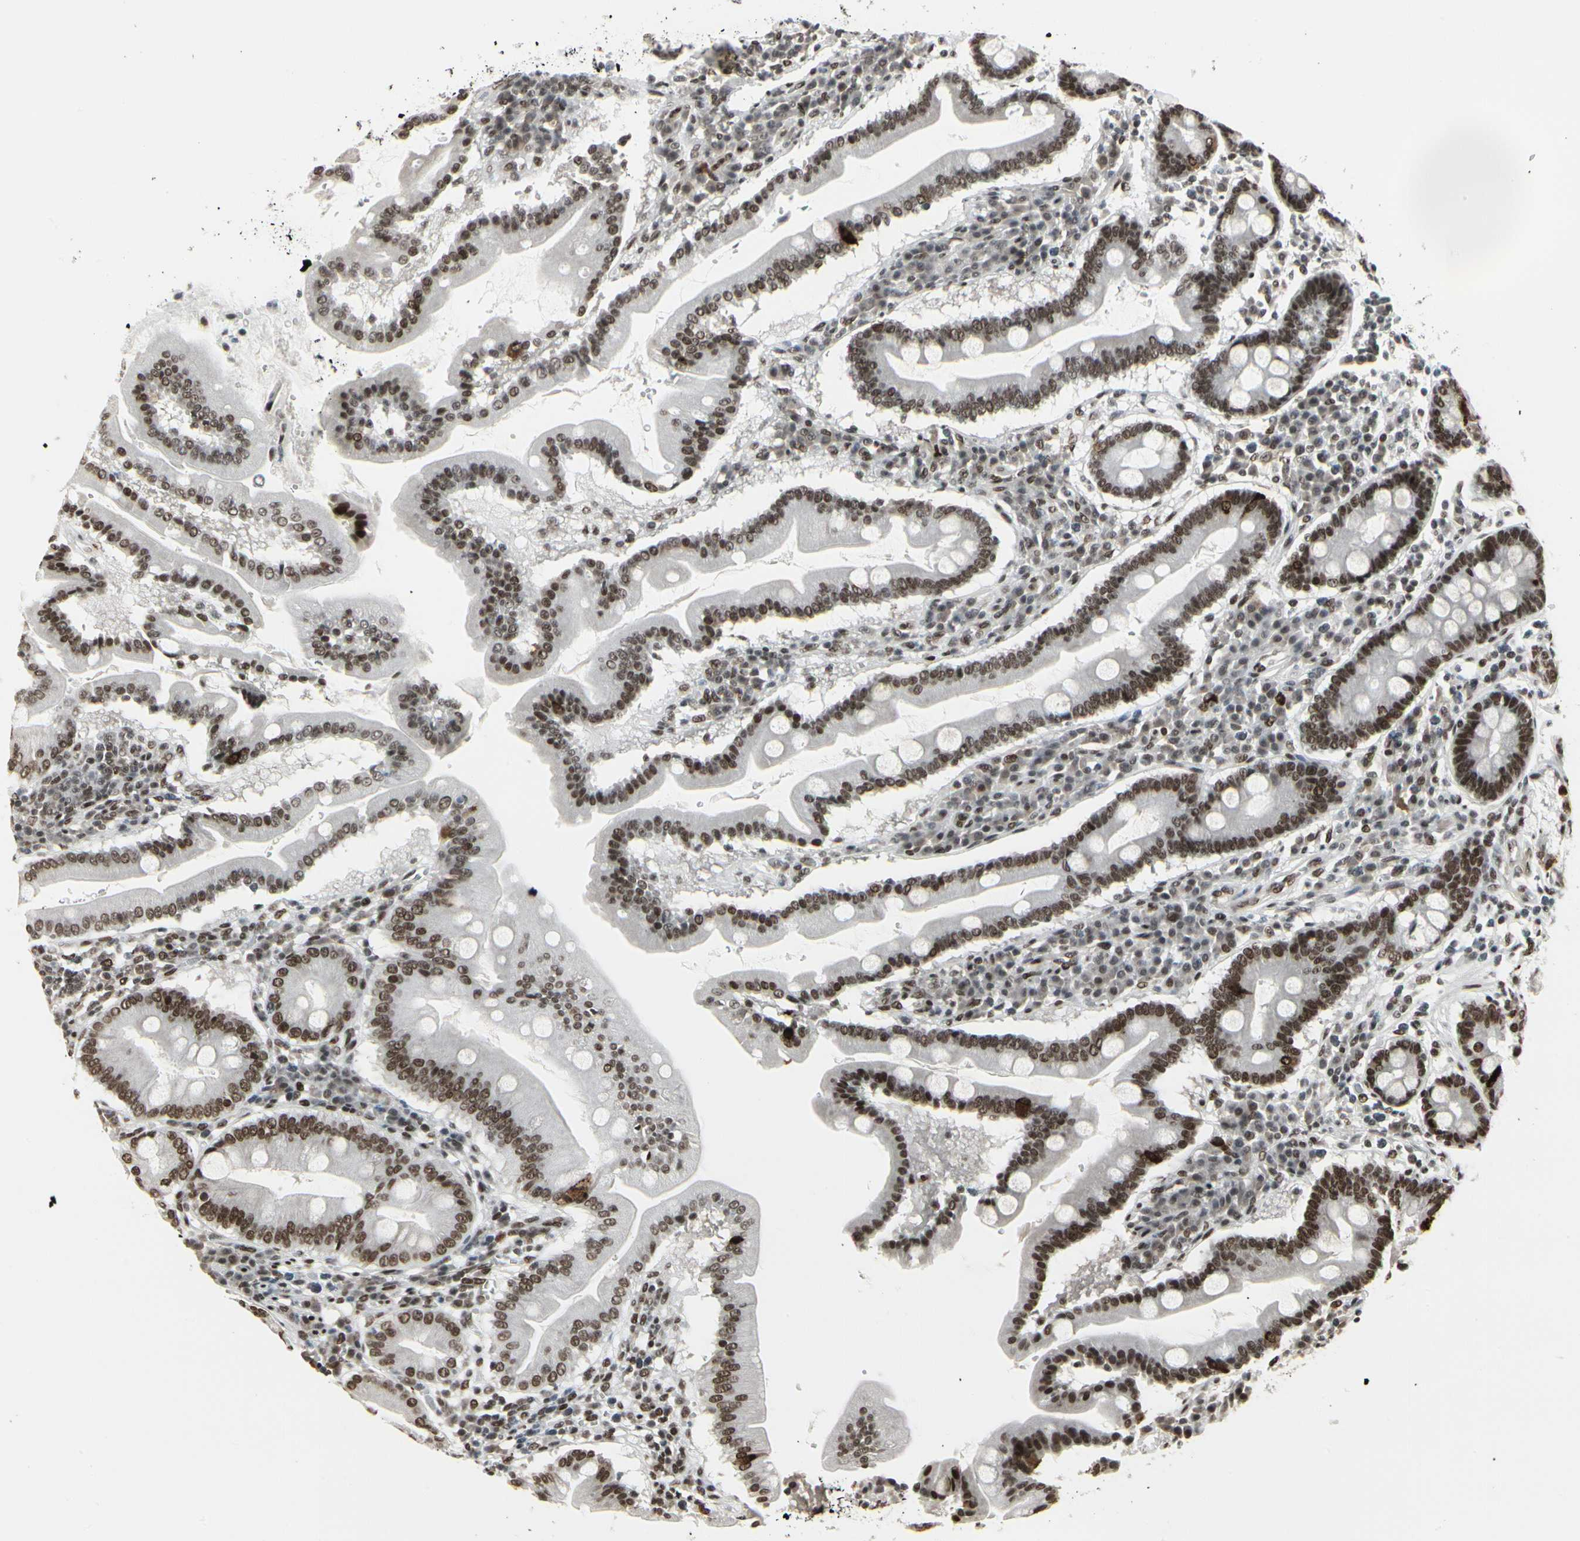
{"staining": {"intensity": "strong", "quantity": ">75%", "location": "nuclear"}, "tissue": "duodenum", "cell_type": "Glandular cells", "image_type": "normal", "snomed": [{"axis": "morphology", "description": "Normal tissue, NOS"}, {"axis": "topography", "description": "Duodenum"}], "caption": "Immunohistochemistry micrograph of benign duodenum stained for a protein (brown), which exhibits high levels of strong nuclear staining in about >75% of glandular cells.", "gene": "HMG20A", "patient": {"sex": "male", "age": 50}}